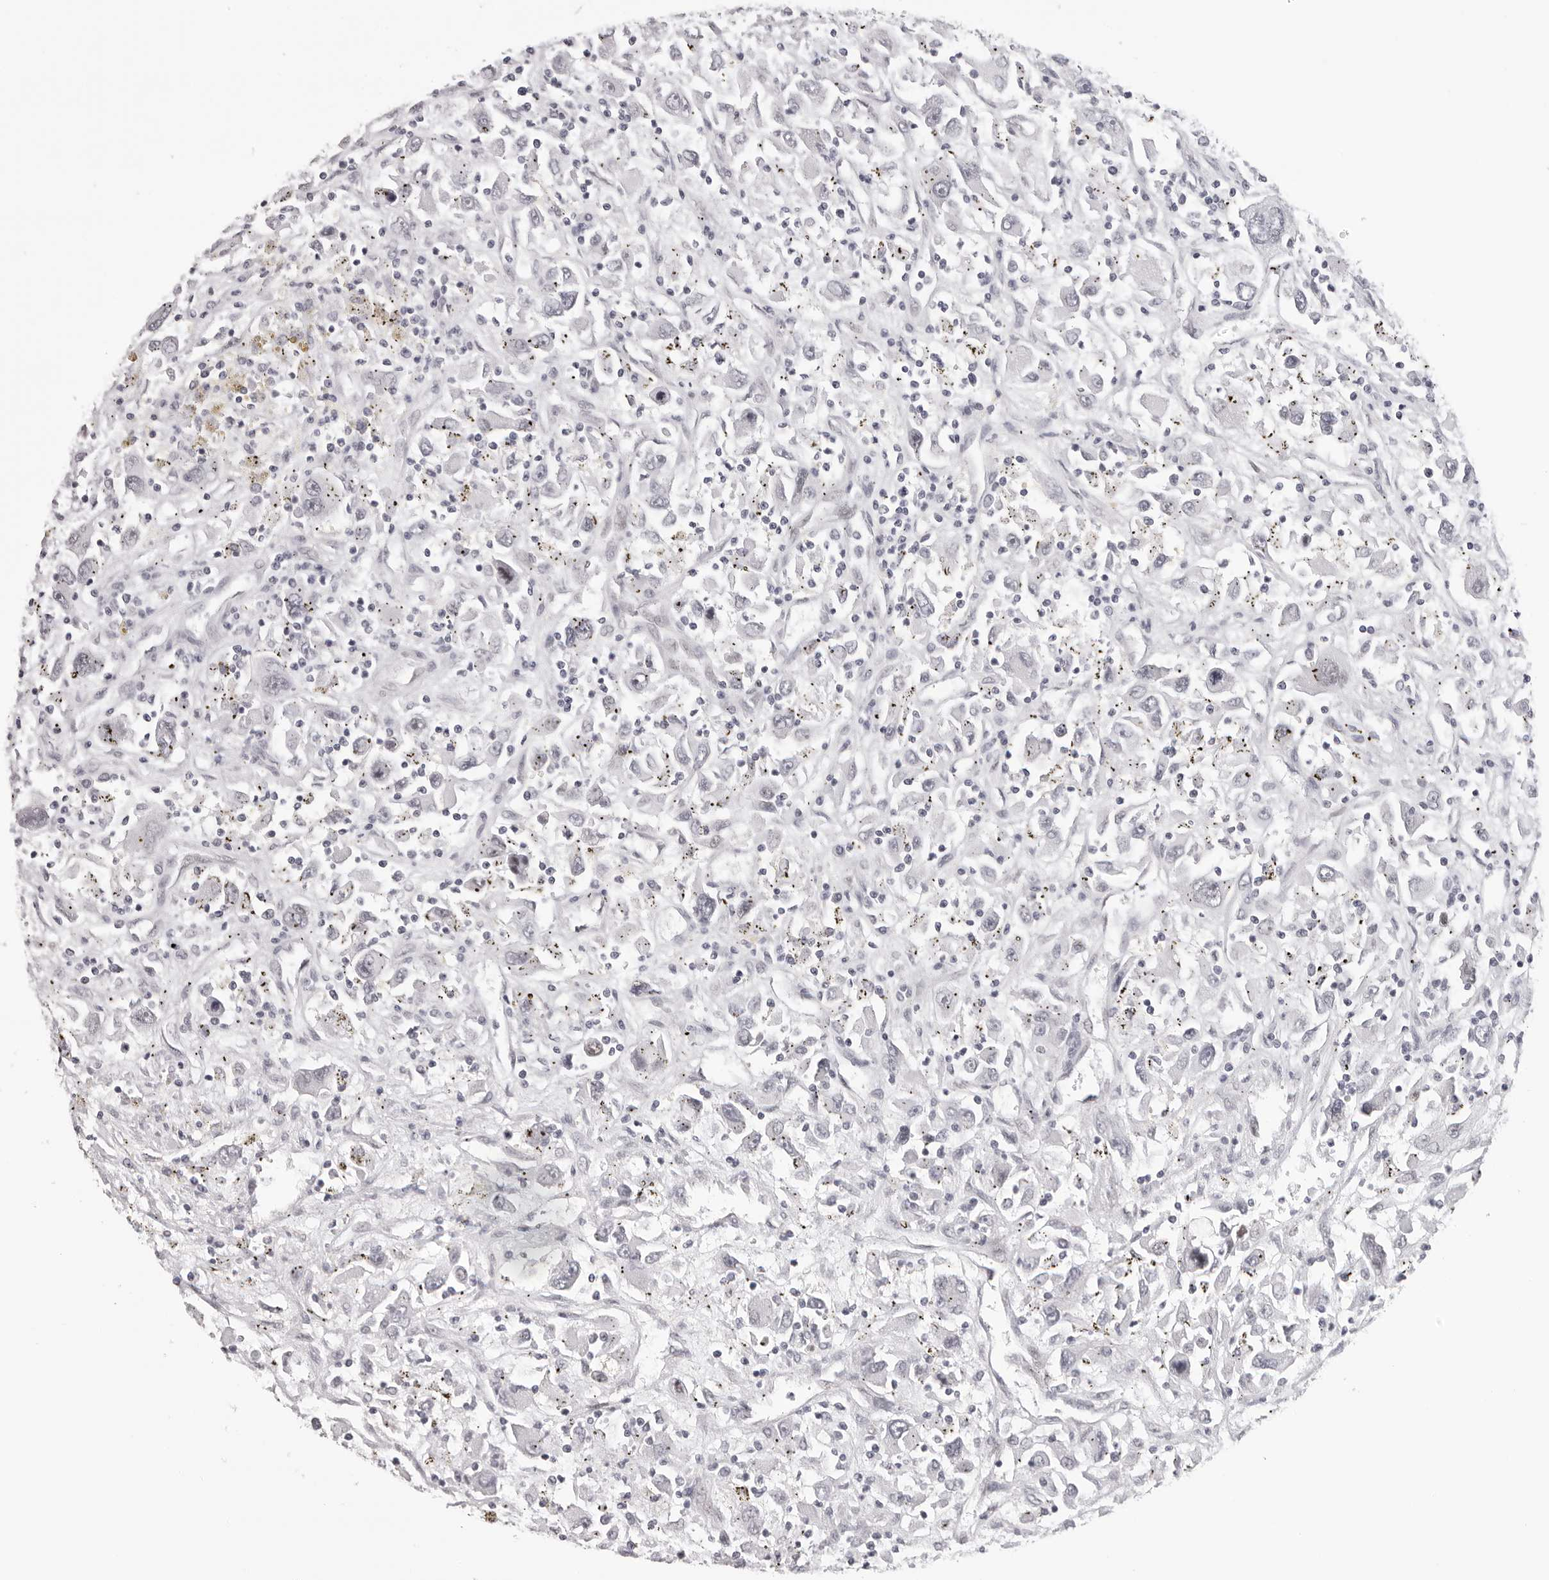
{"staining": {"intensity": "negative", "quantity": "none", "location": "none"}, "tissue": "renal cancer", "cell_type": "Tumor cells", "image_type": "cancer", "snomed": [{"axis": "morphology", "description": "Adenocarcinoma, NOS"}, {"axis": "topography", "description": "Kidney"}], "caption": "DAB immunohistochemical staining of human adenocarcinoma (renal) exhibits no significant staining in tumor cells.", "gene": "MAFK", "patient": {"sex": "female", "age": 52}}